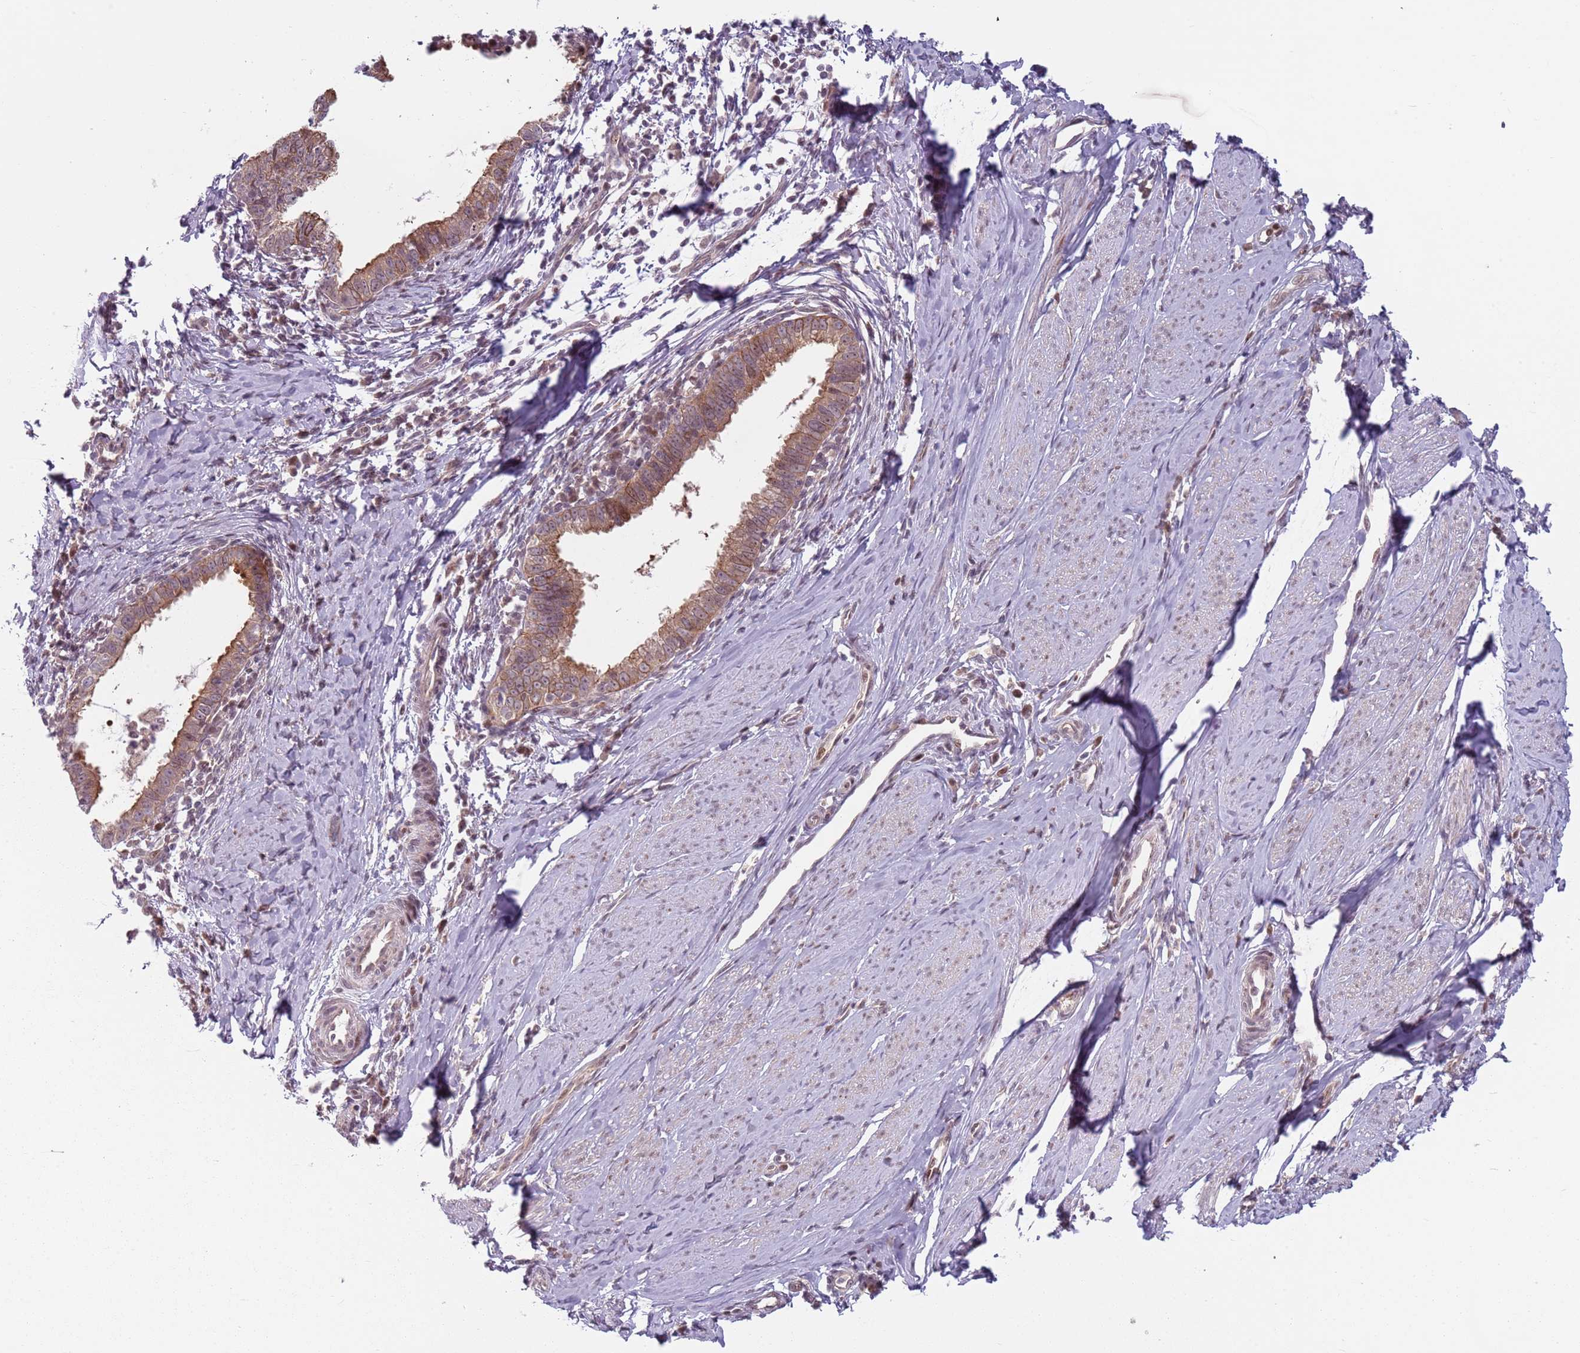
{"staining": {"intensity": "weak", "quantity": ">75%", "location": "cytoplasmic/membranous"}, "tissue": "cervical cancer", "cell_type": "Tumor cells", "image_type": "cancer", "snomed": [{"axis": "morphology", "description": "Adenocarcinoma, NOS"}, {"axis": "topography", "description": "Cervix"}], "caption": "The immunohistochemical stain labels weak cytoplasmic/membranous staining in tumor cells of cervical adenocarcinoma tissue.", "gene": "ADGRG1", "patient": {"sex": "female", "age": 36}}